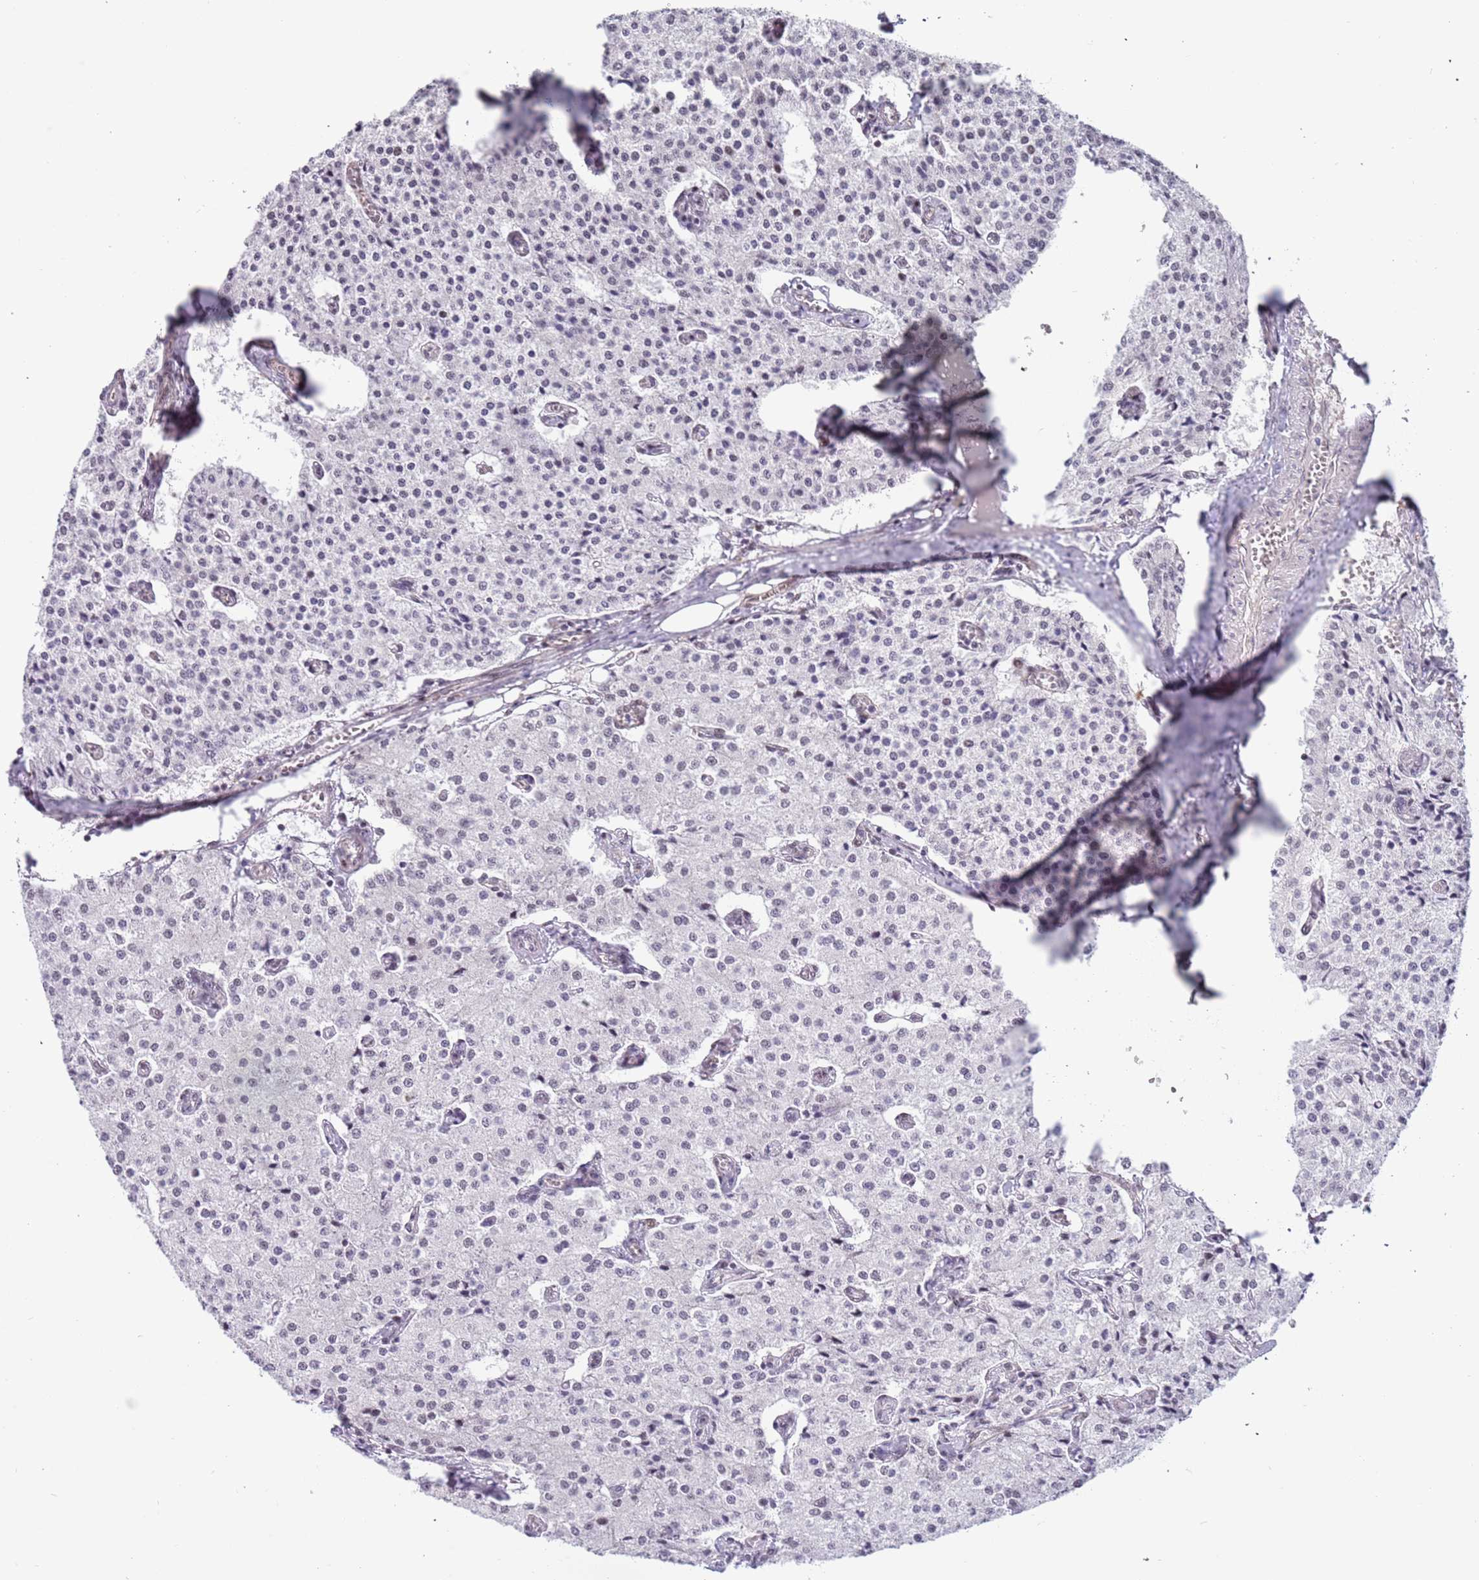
{"staining": {"intensity": "negative", "quantity": "none", "location": "none"}, "tissue": "carcinoid", "cell_type": "Tumor cells", "image_type": "cancer", "snomed": [{"axis": "morphology", "description": "Carcinoid, malignant, NOS"}, {"axis": "topography", "description": "Colon"}], "caption": "Immunohistochemistry of carcinoid (malignant) shows no expression in tumor cells. (Brightfield microscopy of DAB (3,3'-diaminobenzidine) immunohistochemistry (IHC) at high magnification).", "gene": "LRMDA", "patient": {"sex": "female", "age": 52}}